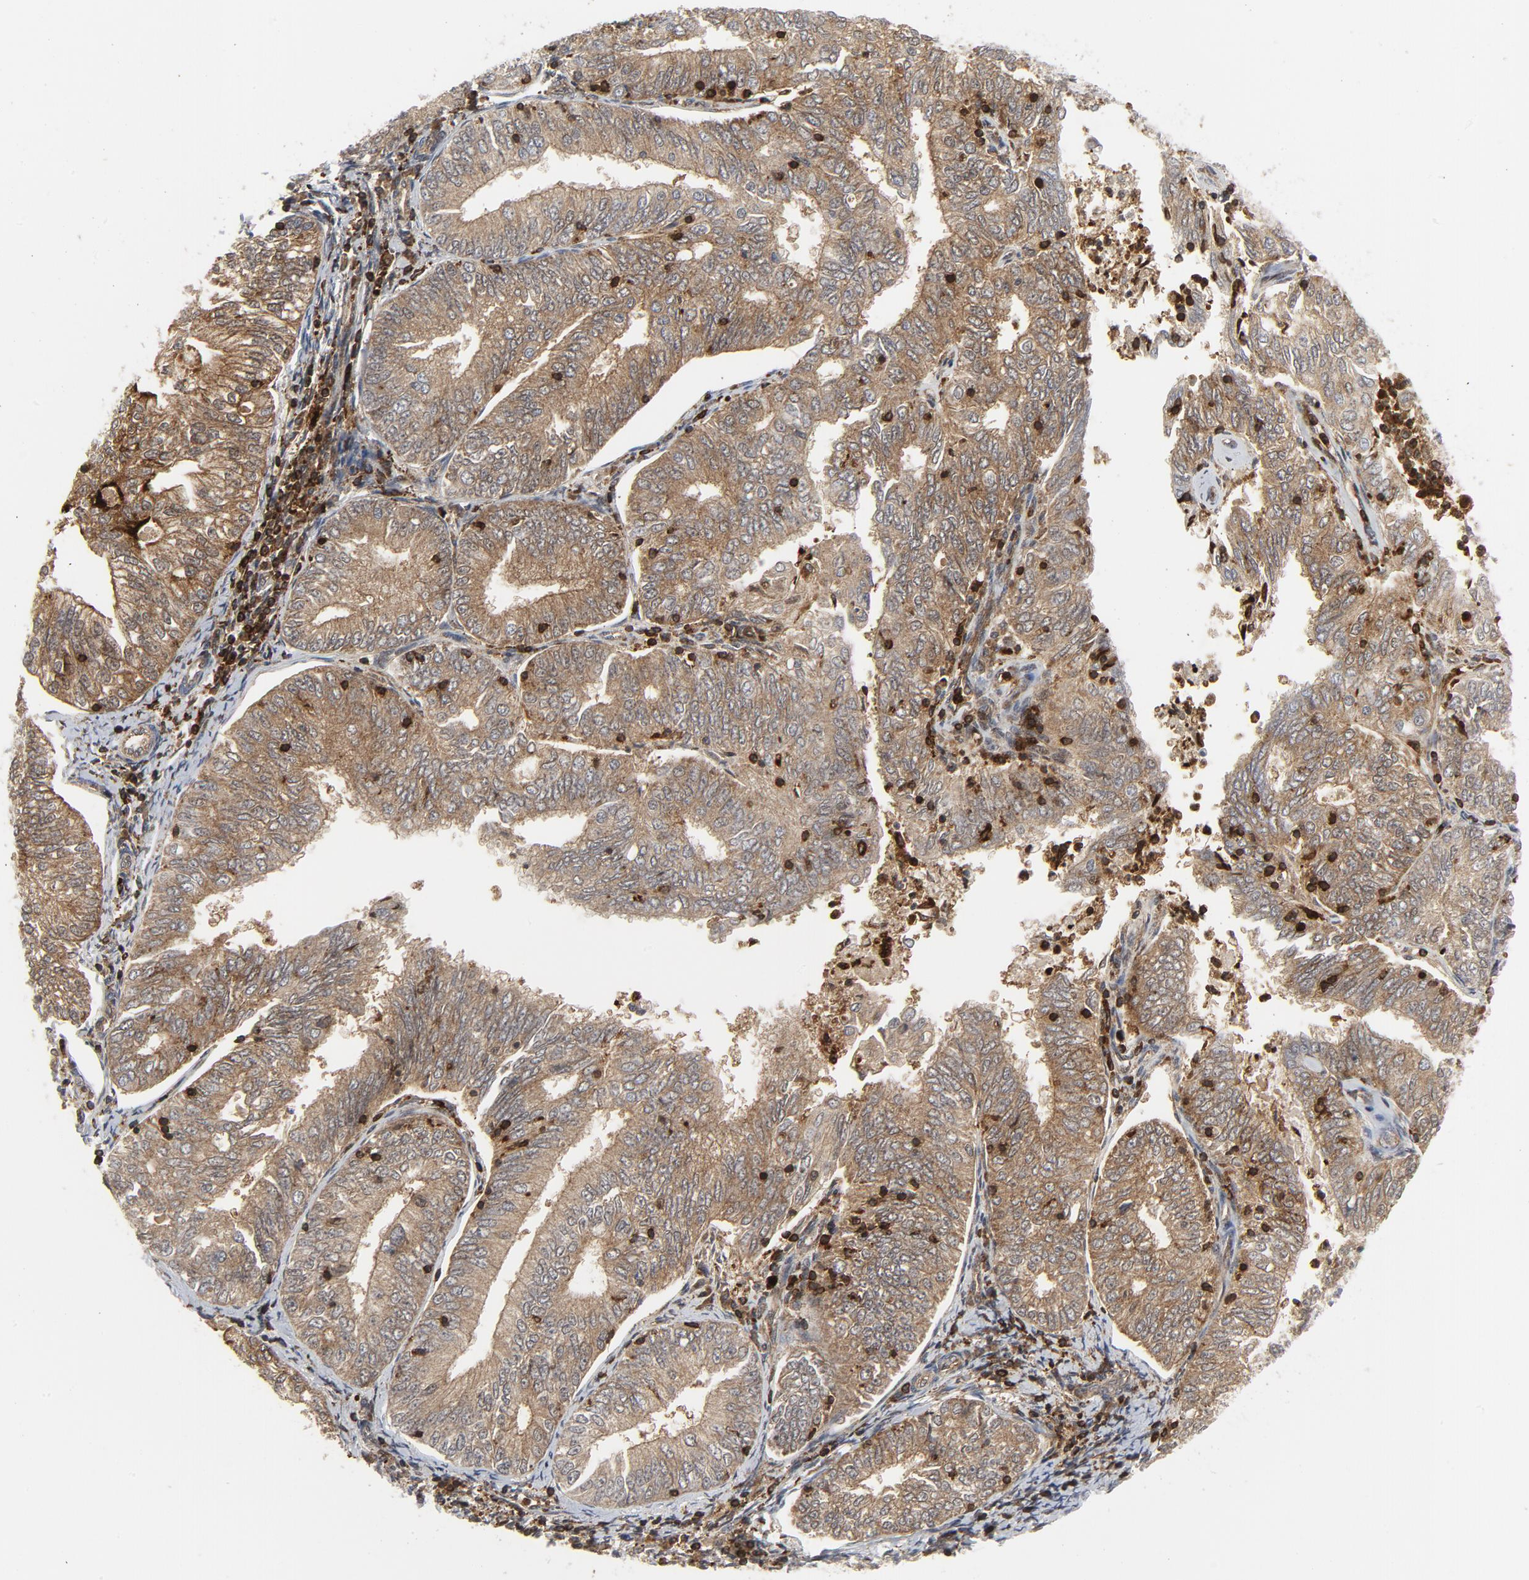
{"staining": {"intensity": "moderate", "quantity": ">75%", "location": "cytoplasmic/membranous"}, "tissue": "endometrial cancer", "cell_type": "Tumor cells", "image_type": "cancer", "snomed": [{"axis": "morphology", "description": "Adenocarcinoma, NOS"}, {"axis": "topography", "description": "Endometrium"}], "caption": "Endometrial adenocarcinoma tissue displays moderate cytoplasmic/membranous expression in approximately >75% of tumor cells, visualized by immunohistochemistry. (Stains: DAB (3,3'-diaminobenzidine) in brown, nuclei in blue, Microscopy: brightfield microscopy at high magnification).", "gene": "YES1", "patient": {"sex": "female", "age": 69}}